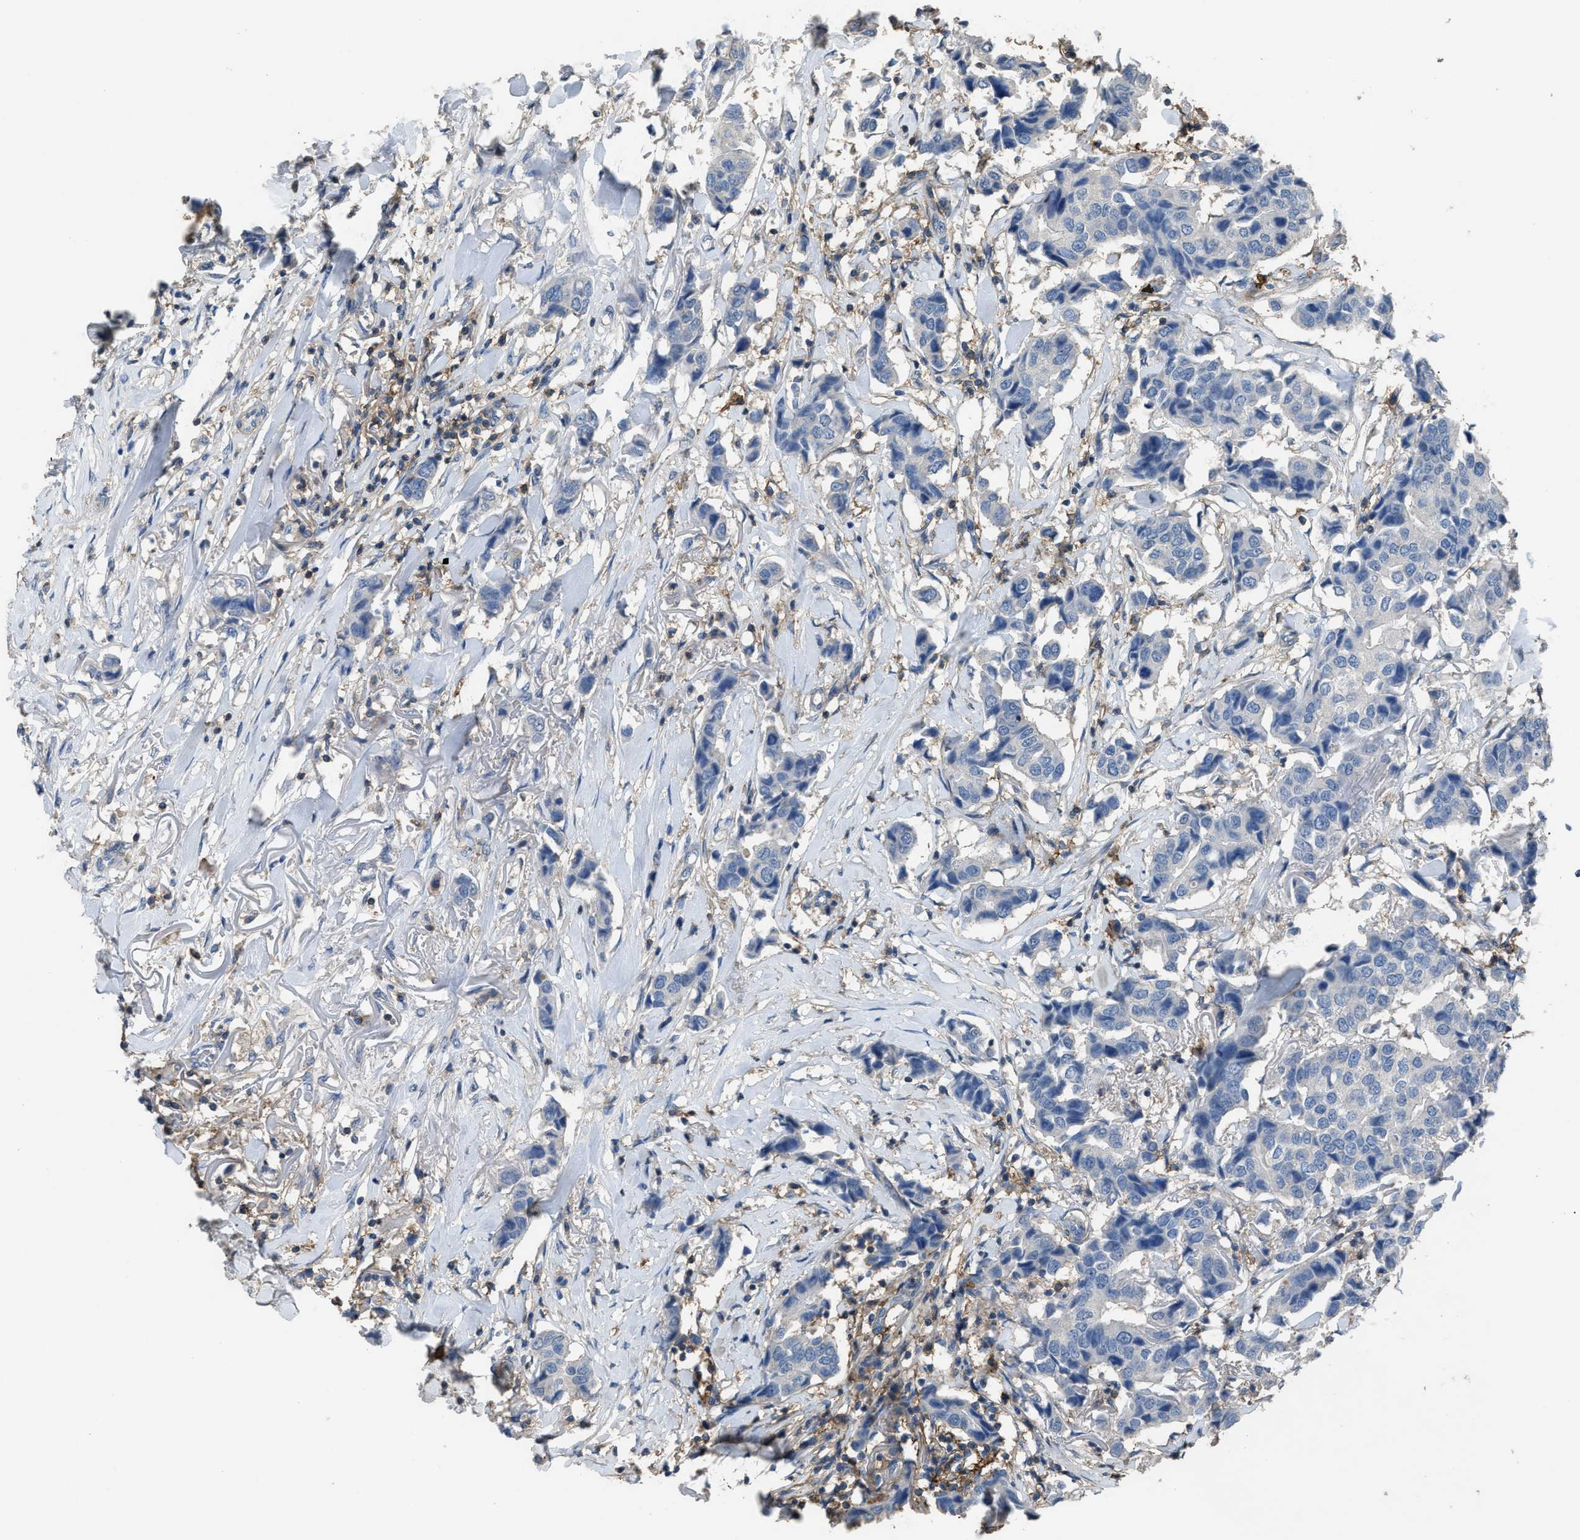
{"staining": {"intensity": "negative", "quantity": "none", "location": "none"}, "tissue": "breast cancer", "cell_type": "Tumor cells", "image_type": "cancer", "snomed": [{"axis": "morphology", "description": "Duct carcinoma"}, {"axis": "topography", "description": "Breast"}], "caption": "Tumor cells show no significant protein positivity in invasive ductal carcinoma (breast).", "gene": "OR51E1", "patient": {"sex": "female", "age": 80}}